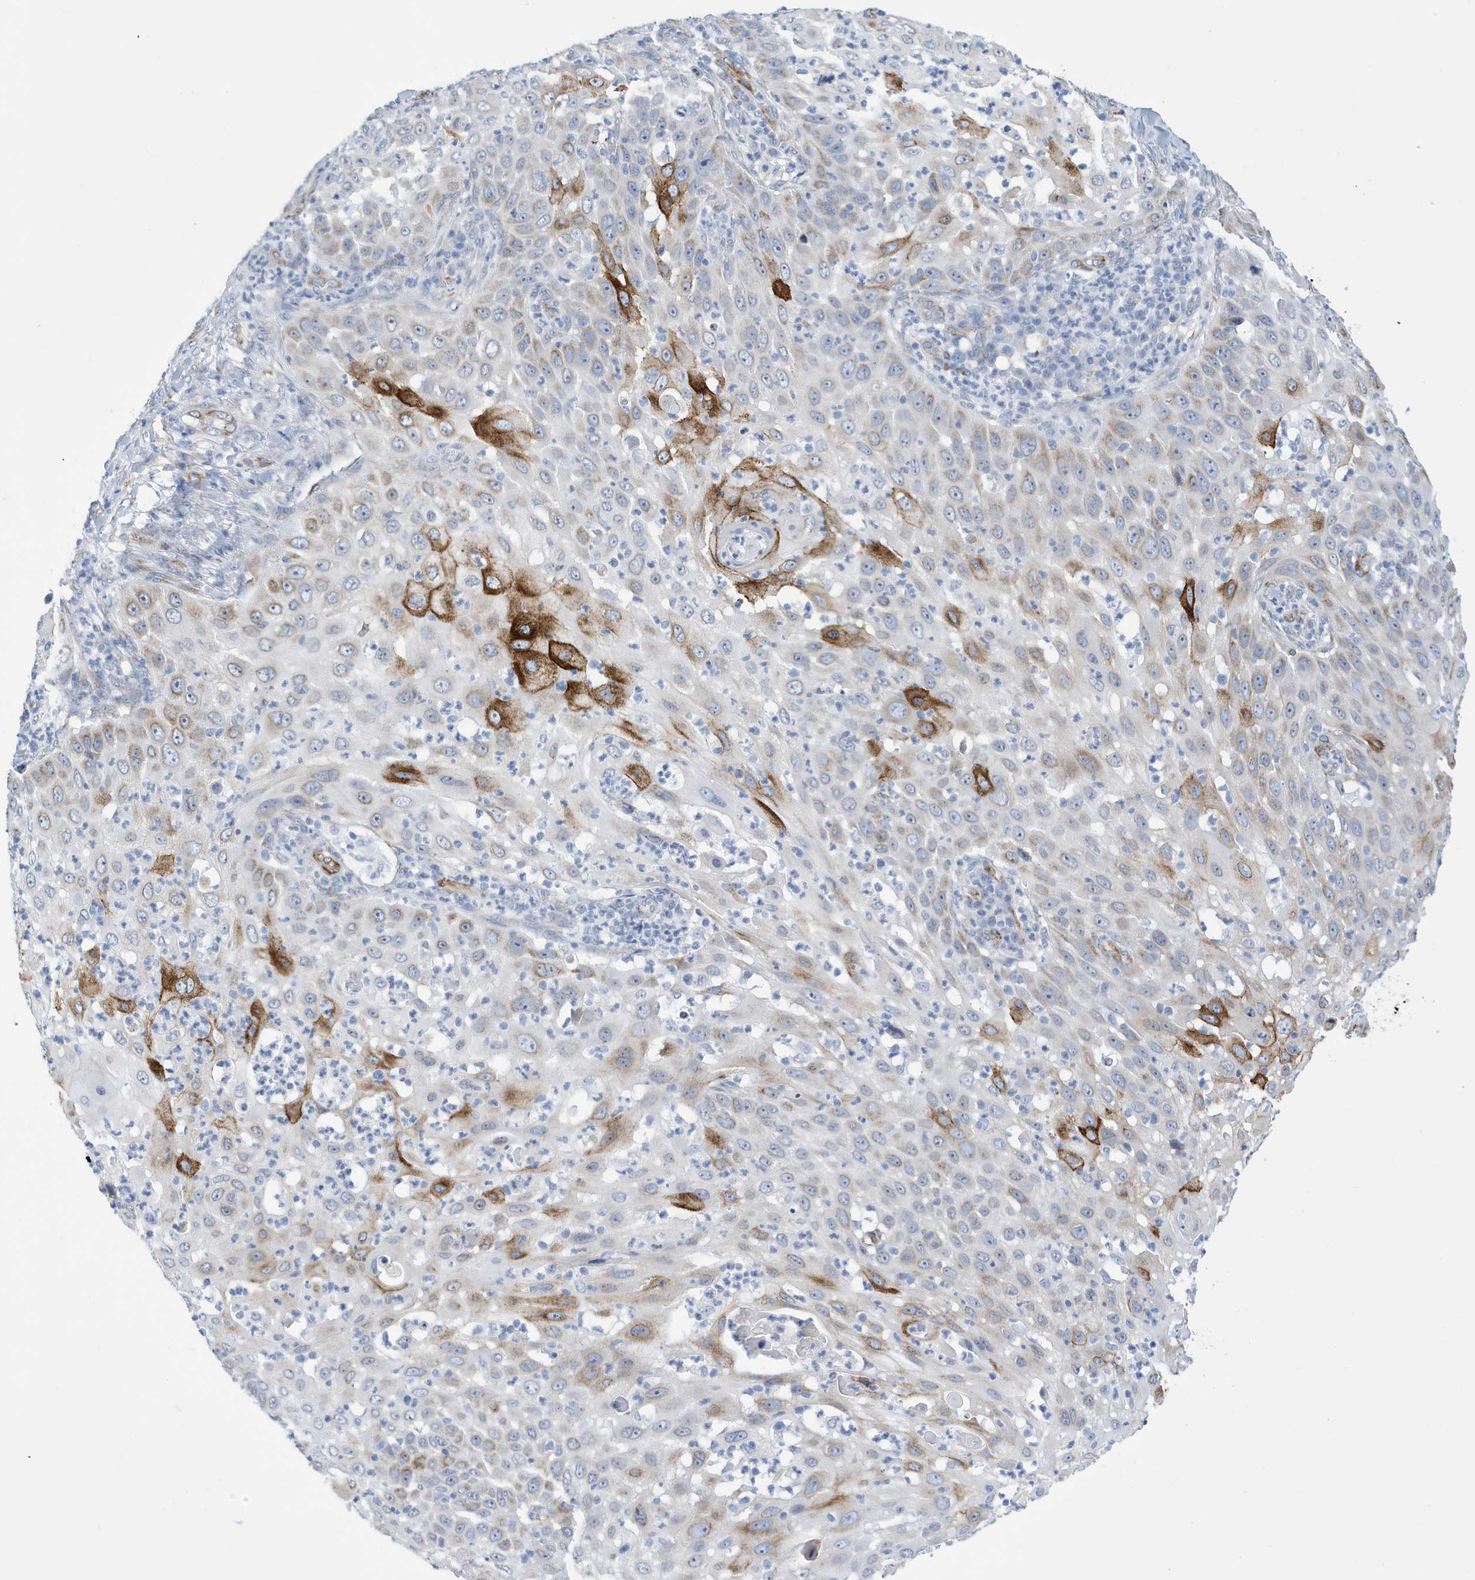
{"staining": {"intensity": "strong", "quantity": "<25%", "location": "cytoplasmic/membranous"}, "tissue": "skin cancer", "cell_type": "Tumor cells", "image_type": "cancer", "snomed": [{"axis": "morphology", "description": "Squamous cell carcinoma, NOS"}, {"axis": "topography", "description": "Skin"}], "caption": "The image exhibits a brown stain indicating the presence of a protein in the cytoplasmic/membranous of tumor cells in skin squamous cell carcinoma. (DAB (3,3'-diaminobenzidine) IHC with brightfield microscopy, high magnification).", "gene": "SEMA3F", "patient": {"sex": "female", "age": 44}}